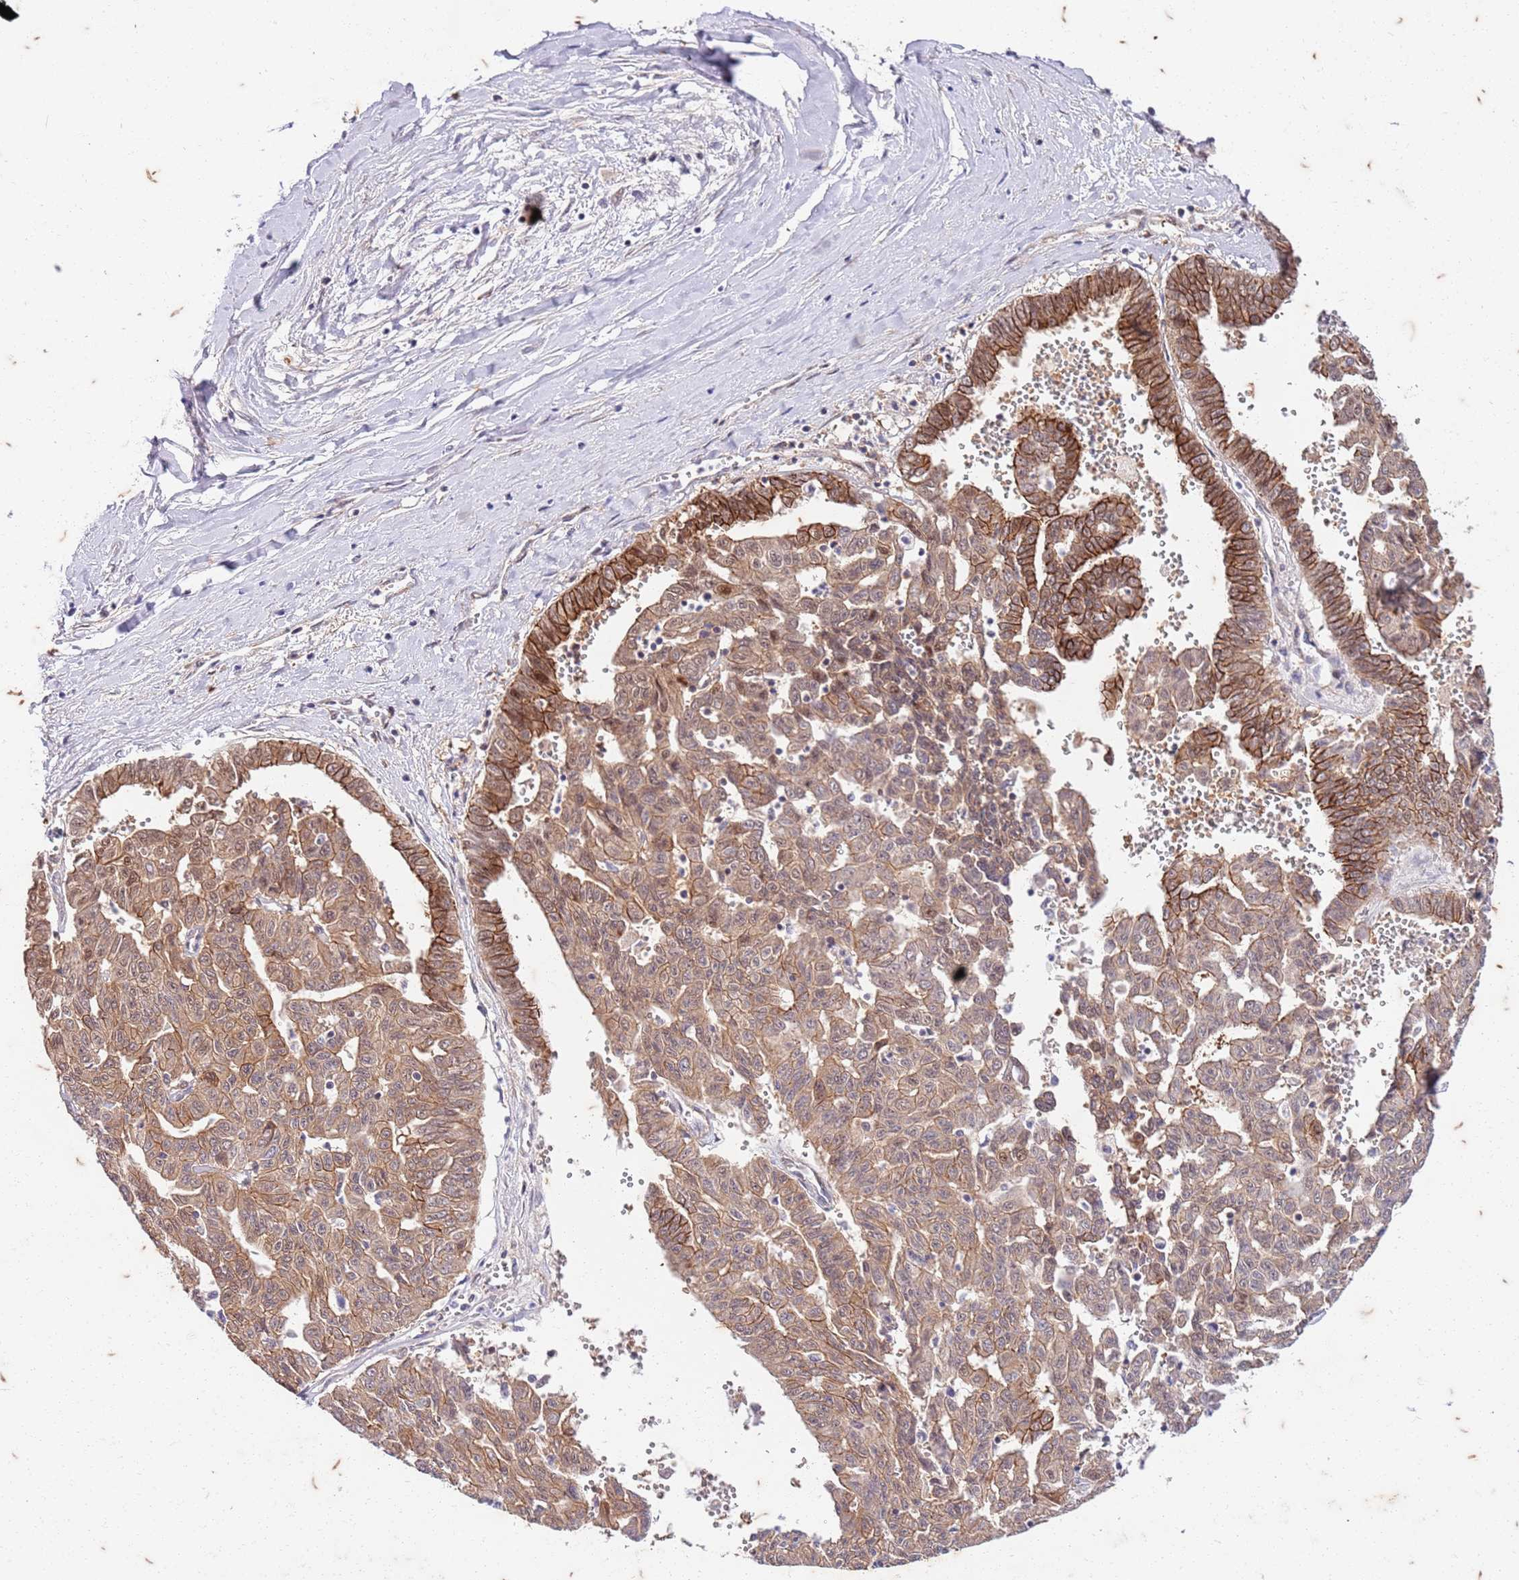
{"staining": {"intensity": "moderate", "quantity": ">75%", "location": "cytoplasmic/membranous,nuclear"}, "tissue": "liver cancer", "cell_type": "Tumor cells", "image_type": "cancer", "snomed": [{"axis": "morphology", "description": "Cholangiocarcinoma"}, {"axis": "topography", "description": "Liver"}], "caption": "Immunohistochemical staining of liver cancer exhibits medium levels of moderate cytoplasmic/membranous and nuclear expression in approximately >75% of tumor cells.", "gene": "RAPGEF3", "patient": {"sex": "female", "age": 77}}